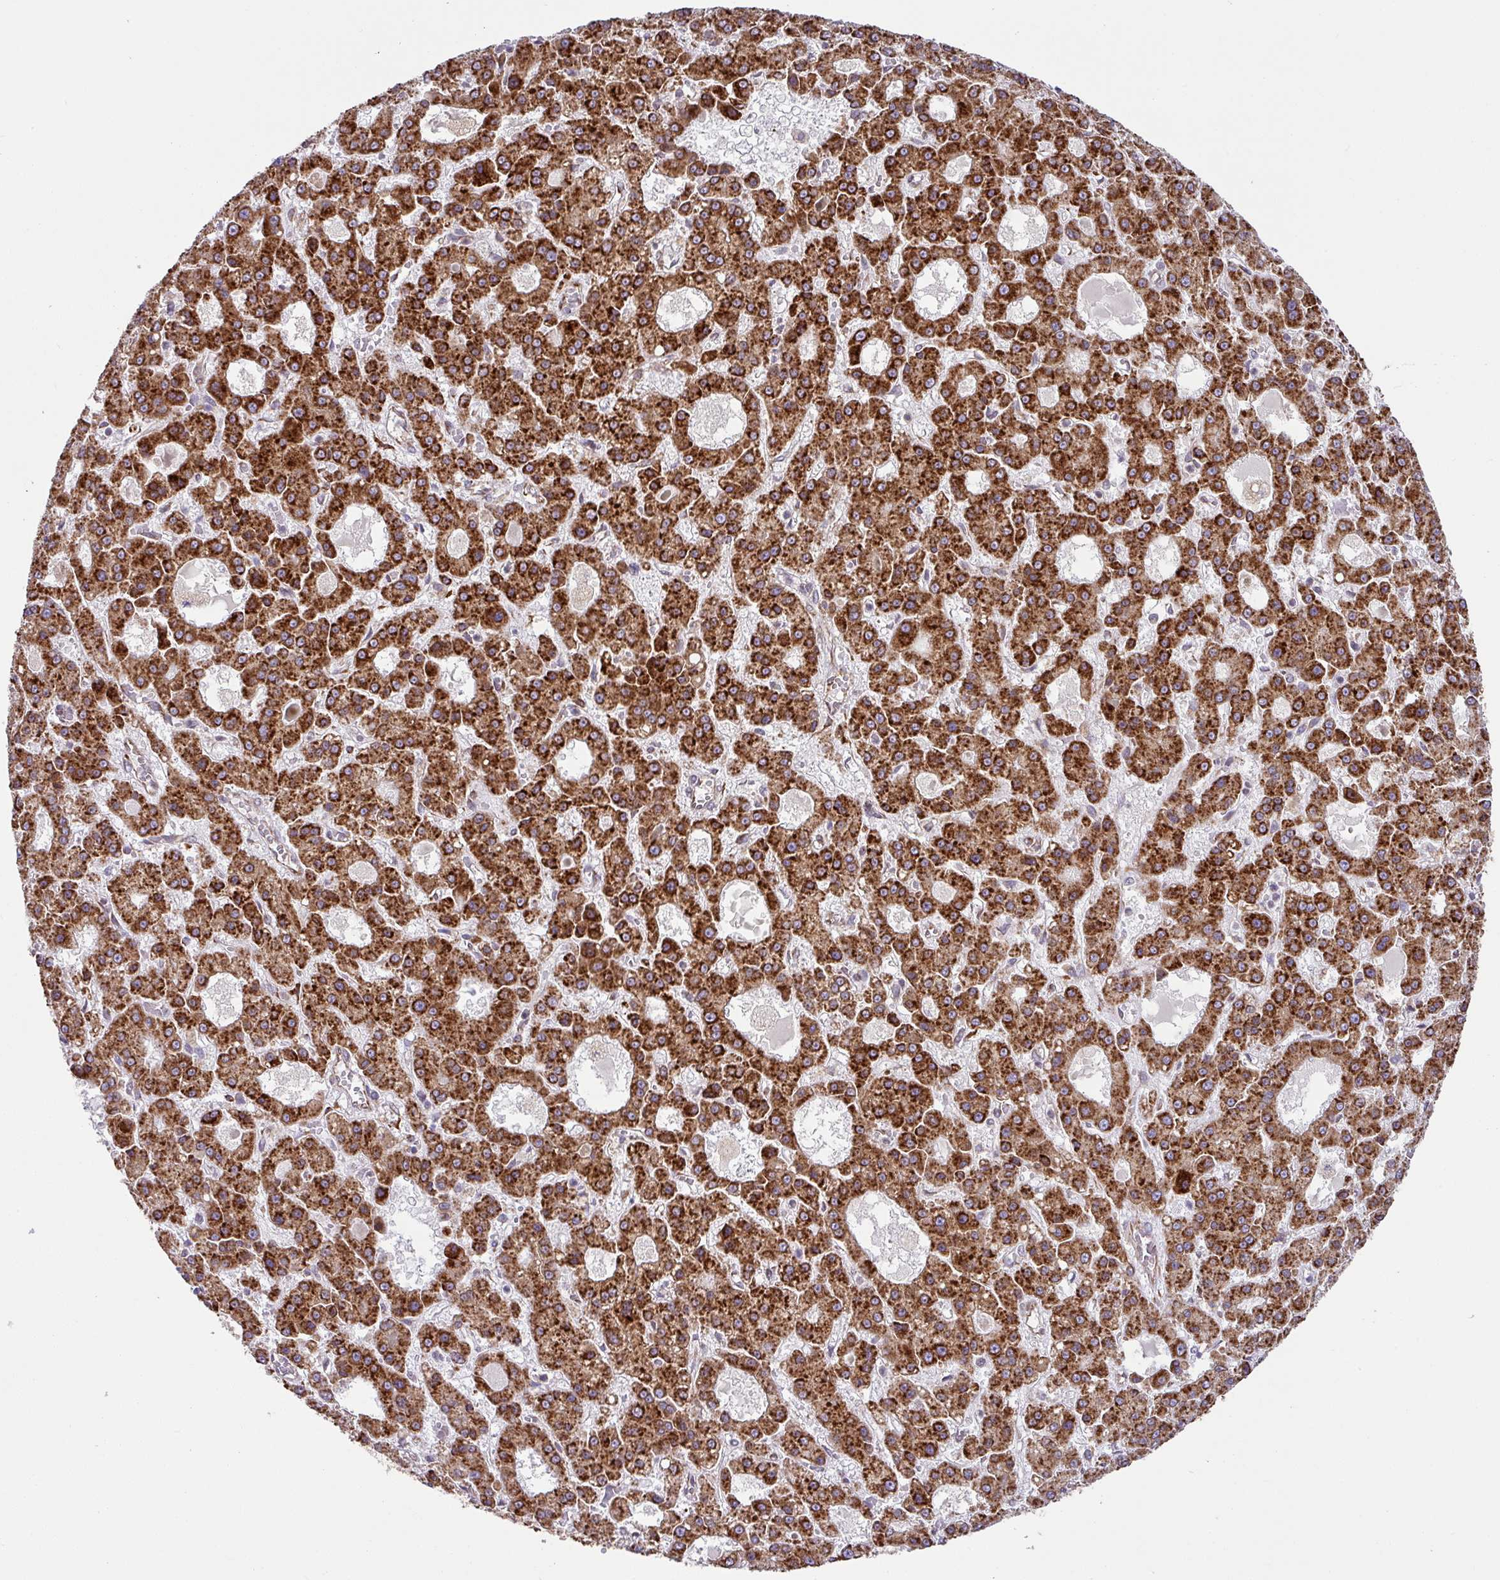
{"staining": {"intensity": "strong", "quantity": ">75%", "location": "cytoplasmic/membranous"}, "tissue": "liver cancer", "cell_type": "Tumor cells", "image_type": "cancer", "snomed": [{"axis": "morphology", "description": "Carcinoma, Hepatocellular, NOS"}, {"axis": "topography", "description": "Liver"}], "caption": "Approximately >75% of tumor cells in human liver cancer demonstrate strong cytoplasmic/membranous protein expression as visualized by brown immunohistochemical staining.", "gene": "SLC39A7", "patient": {"sex": "male", "age": 70}}